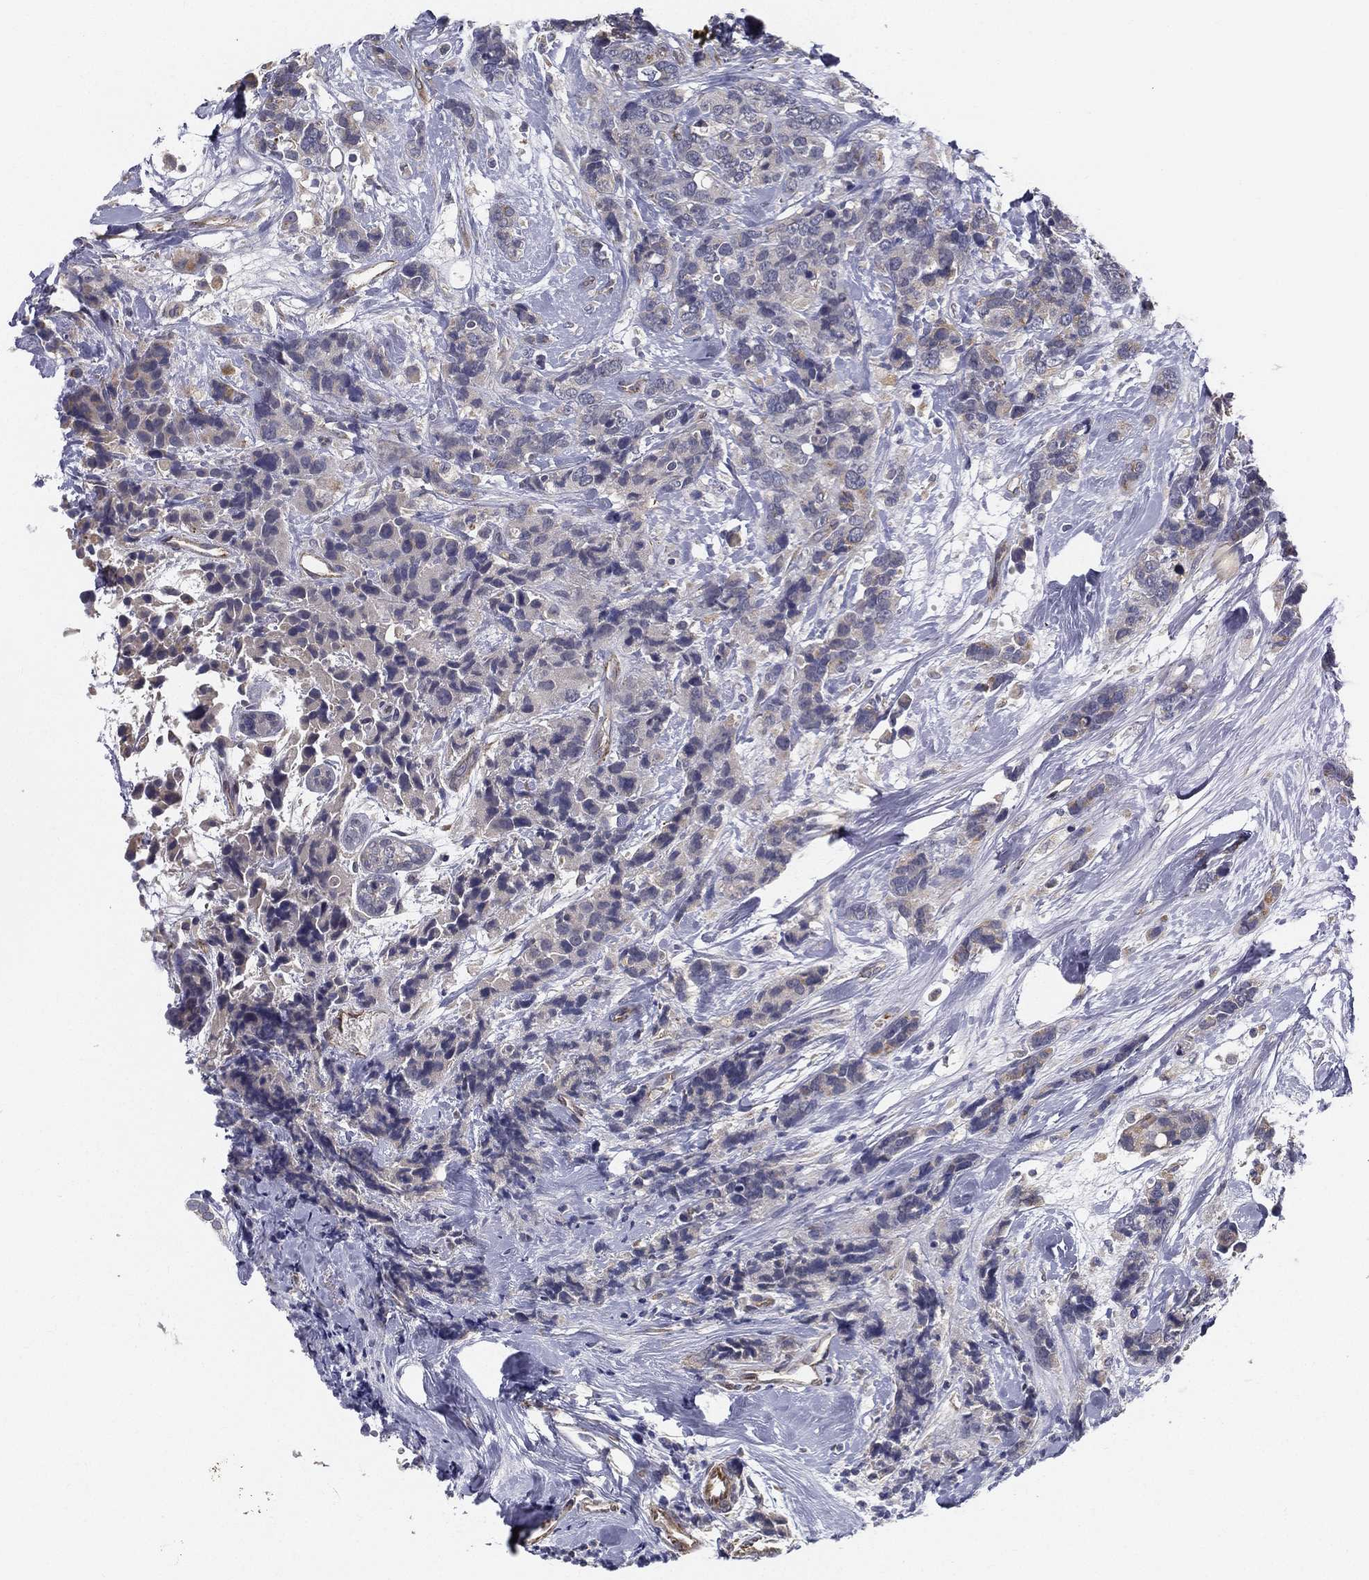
{"staining": {"intensity": "negative", "quantity": "none", "location": "none"}, "tissue": "breast cancer", "cell_type": "Tumor cells", "image_type": "cancer", "snomed": [{"axis": "morphology", "description": "Lobular carcinoma"}, {"axis": "topography", "description": "Breast"}], "caption": "IHC micrograph of human breast lobular carcinoma stained for a protein (brown), which displays no staining in tumor cells.", "gene": "LRRC56", "patient": {"sex": "female", "age": 59}}